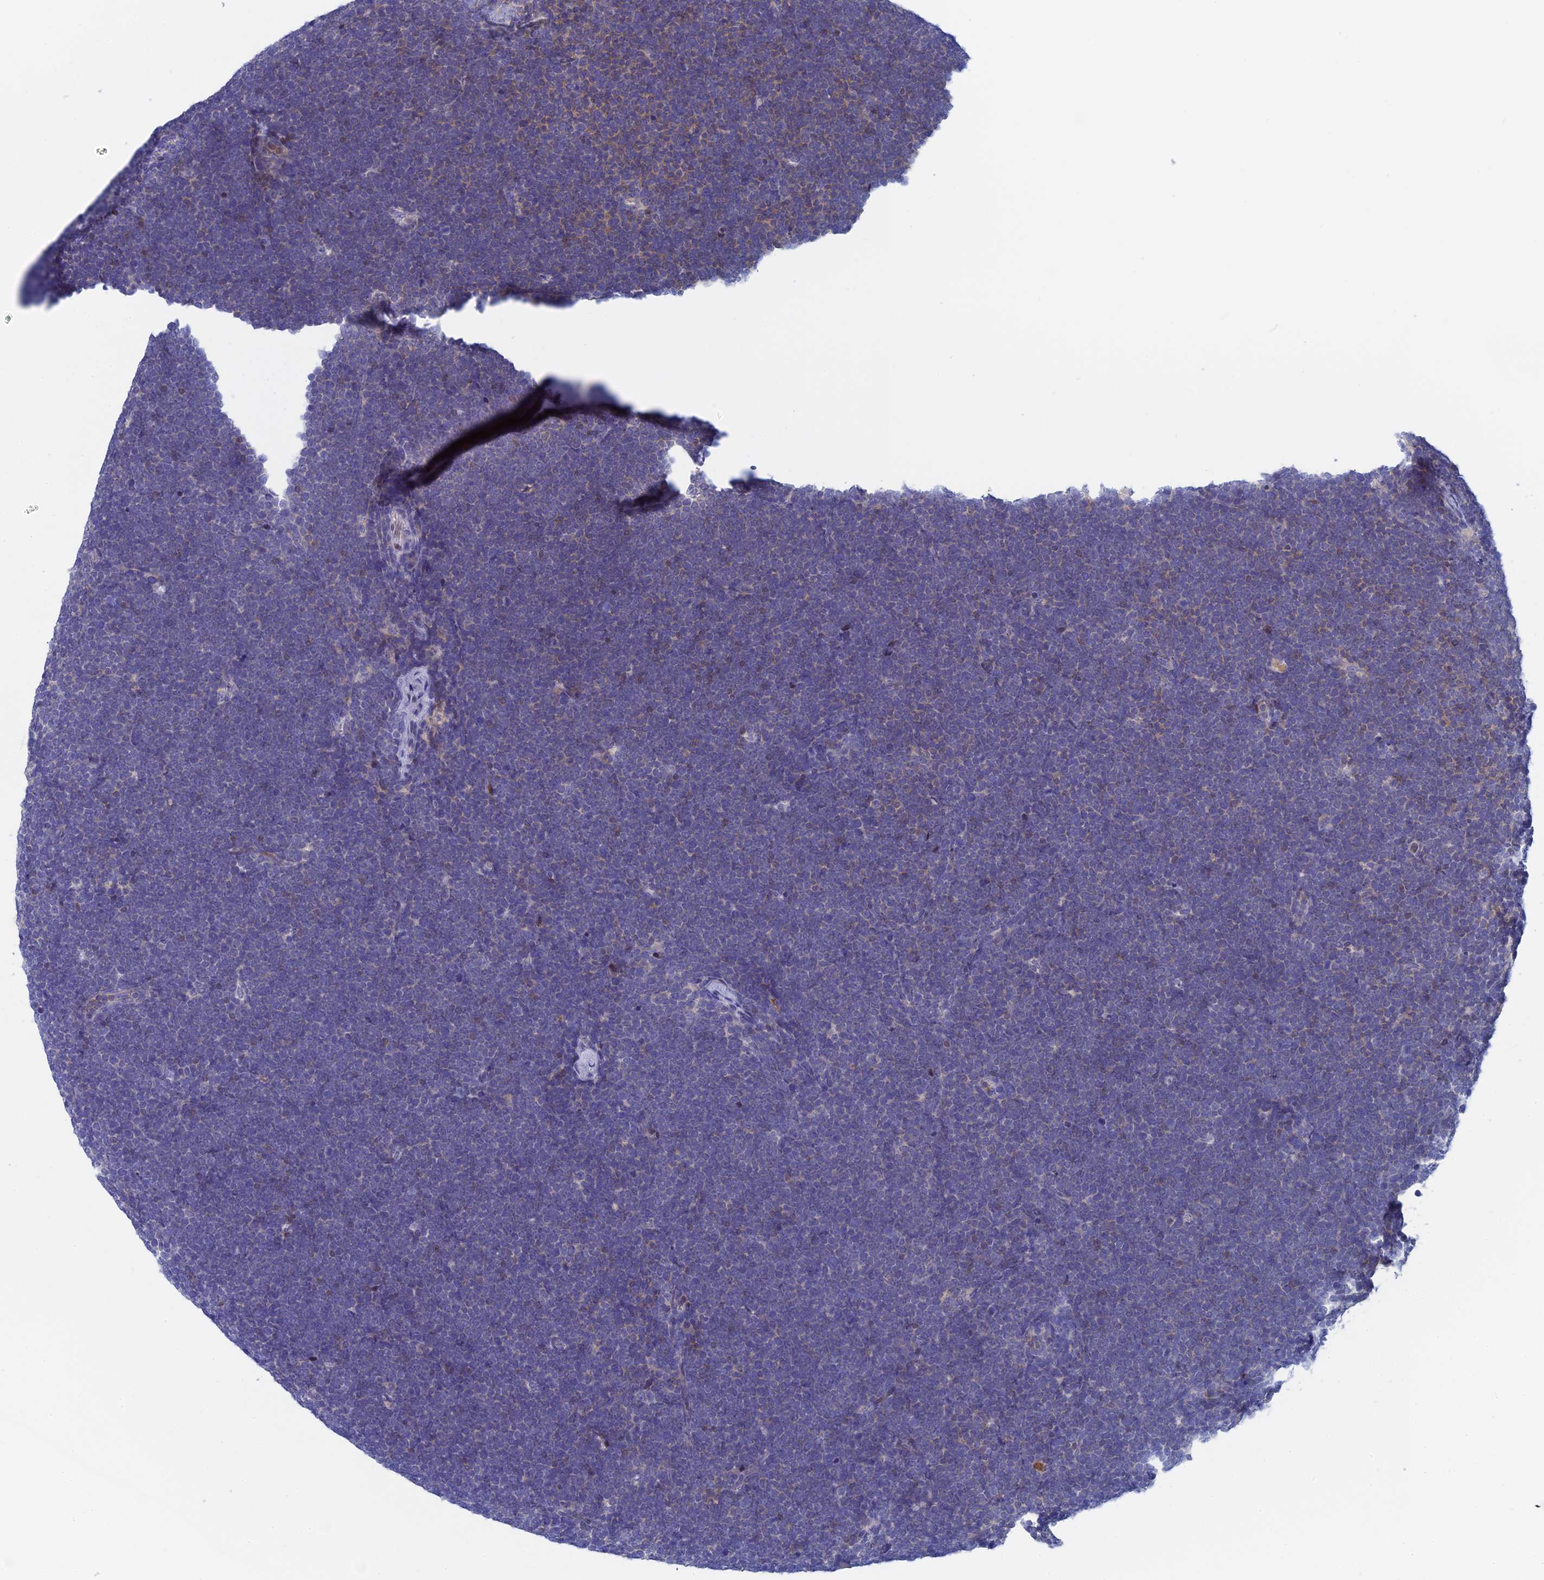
{"staining": {"intensity": "negative", "quantity": "none", "location": "none"}, "tissue": "lymphoma", "cell_type": "Tumor cells", "image_type": "cancer", "snomed": [{"axis": "morphology", "description": "Malignant lymphoma, non-Hodgkin's type, High grade"}, {"axis": "topography", "description": "Lymph node"}], "caption": "This is a micrograph of IHC staining of malignant lymphoma, non-Hodgkin's type (high-grade), which shows no staining in tumor cells.", "gene": "ACP7", "patient": {"sex": "male", "age": 13}}